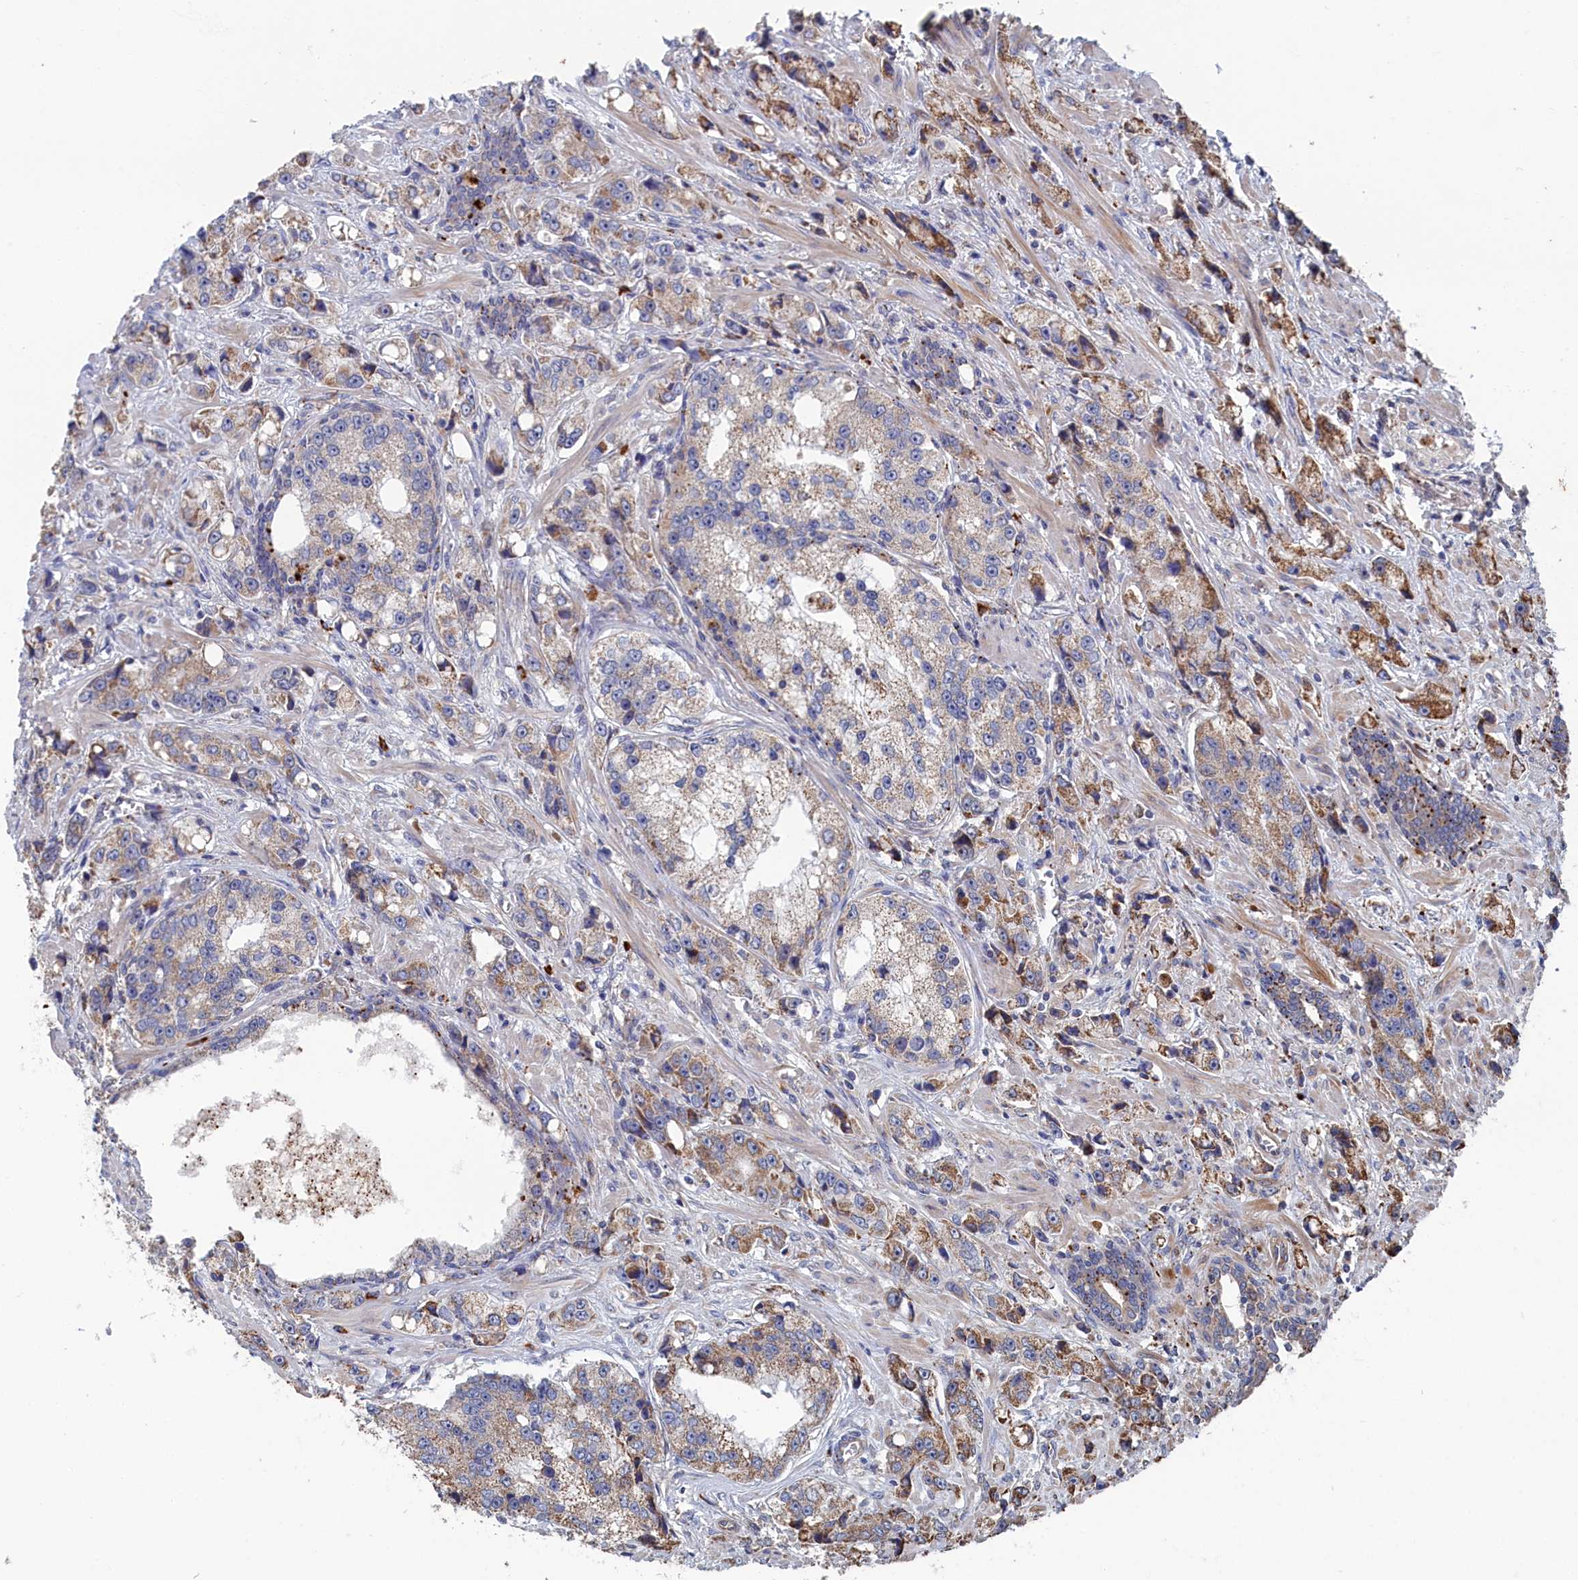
{"staining": {"intensity": "moderate", "quantity": "25%-75%", "location": "cytoplasmic/membranous"}, "tissue": "prostate cancer", "cell_type": "Tumor cells", "image_type": "cancer", "snomed": [{"axis": "morphology", "description": "Adenocarcinoma, High grade"}, {"axis": "topography", "description": "Prostate"}], "caption": "The photomicrograph reveals a brown stain indicating the presence of a protein in the cytoplasmic/membranous of tumor cells in prostate cancer.", "gene": "FILIP1L", "patient": {"sex": "male", "age": 74}}